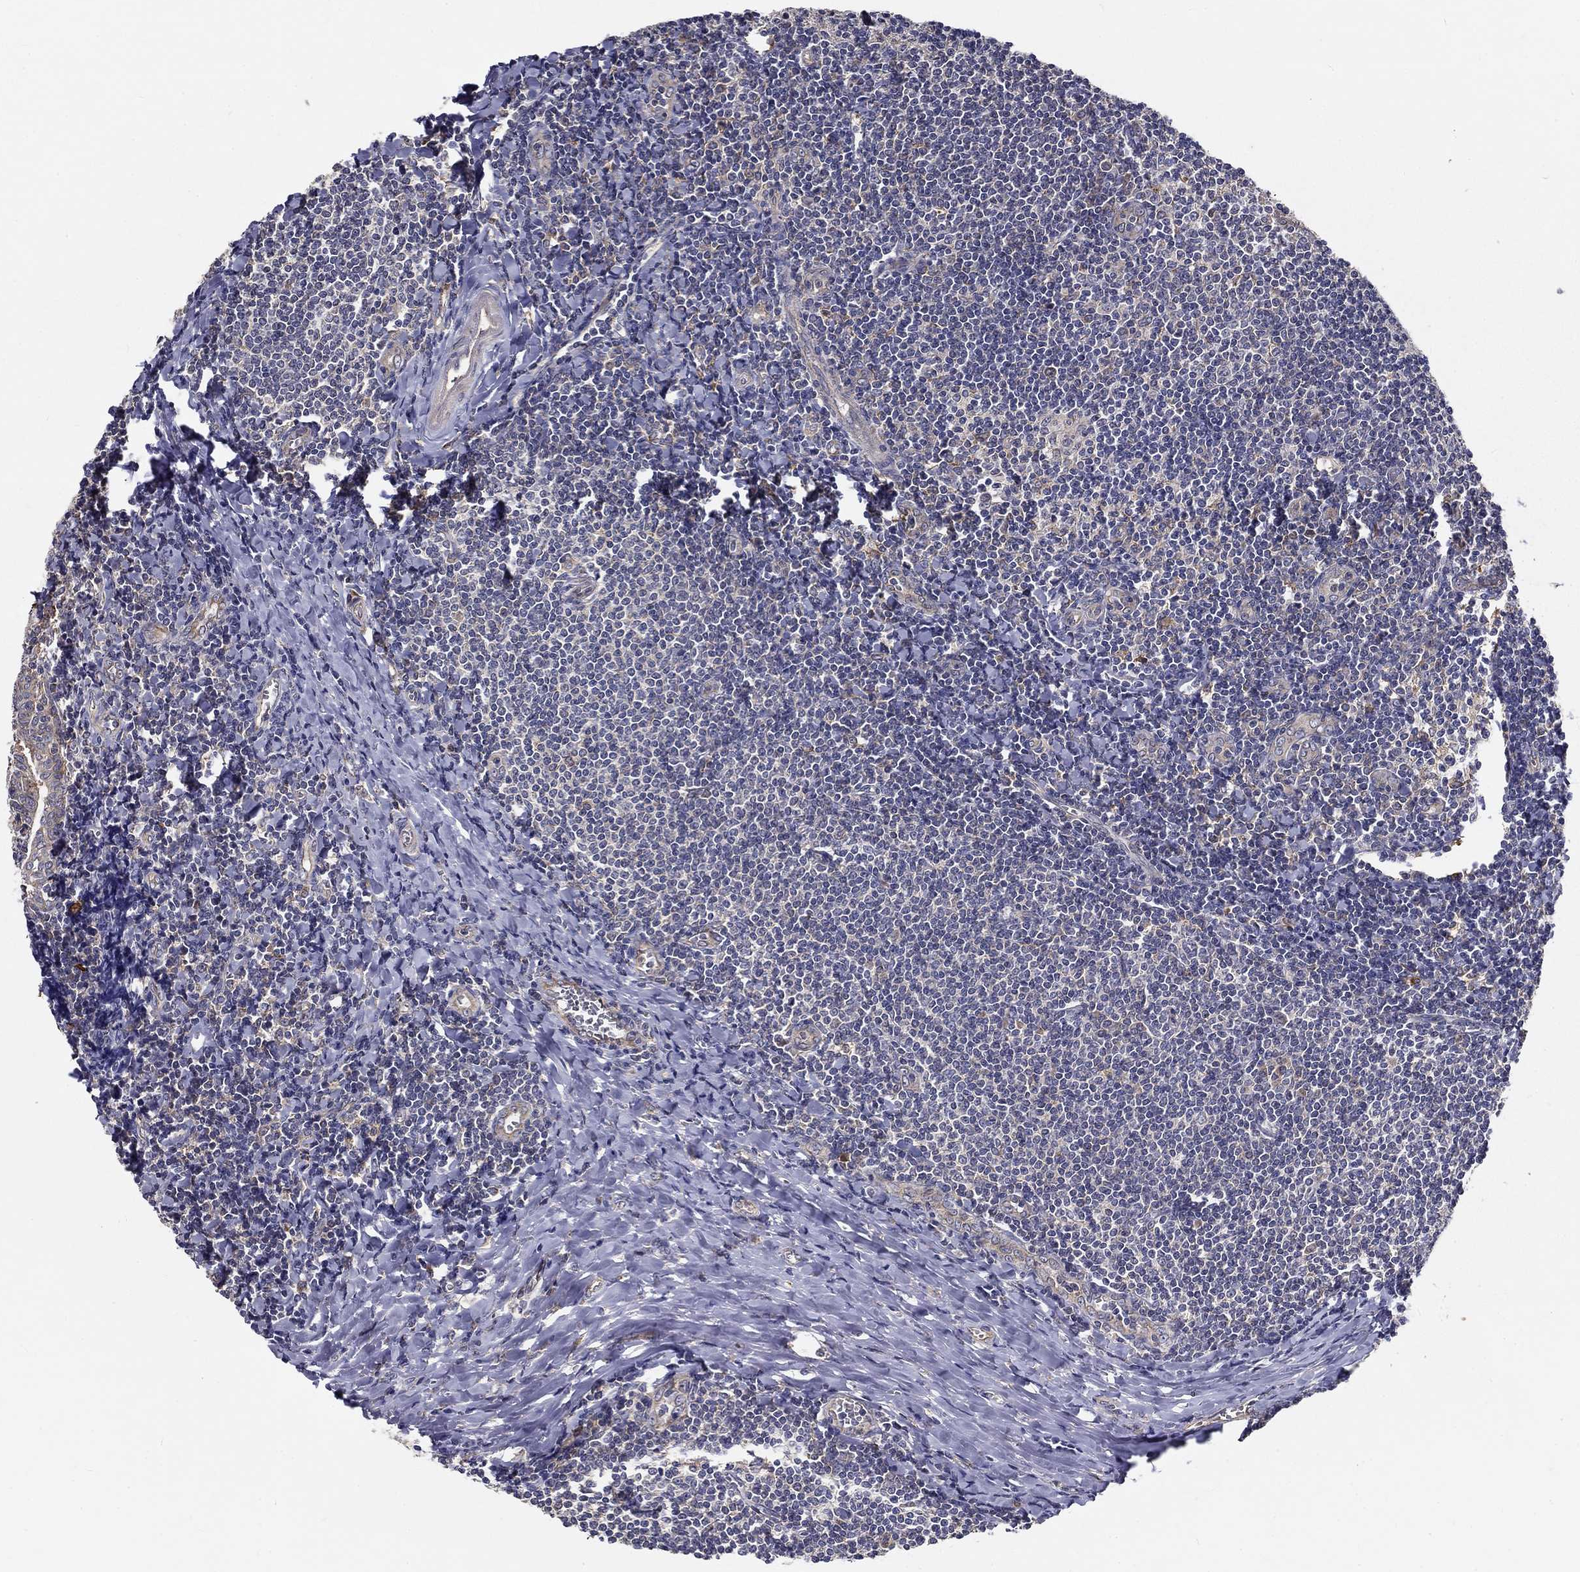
{"staining": {"intensity": "negative", "quantity": "none", "location": "none"}, "tissue": "tonsil", "cell_type": "Germinal center cells", "image_type": "normal", "snomed": [{"axis": "morphology", "description": "Normal tissue, NOS"}, {"axis": "topography", "description": "Tonsil"}], "caption": "The histopathology image displays no significant positivity in germinal center cells of tonsil. The staining was performed using DAB (3,3'-diaminobenzidine) to visualize the protein expression in brown, while the nuclei were stained in blue with hematoxylin (Magnification: 20x).", "gene": "ALDH4A1", "patient": {"sex": "female", "age": 12}}